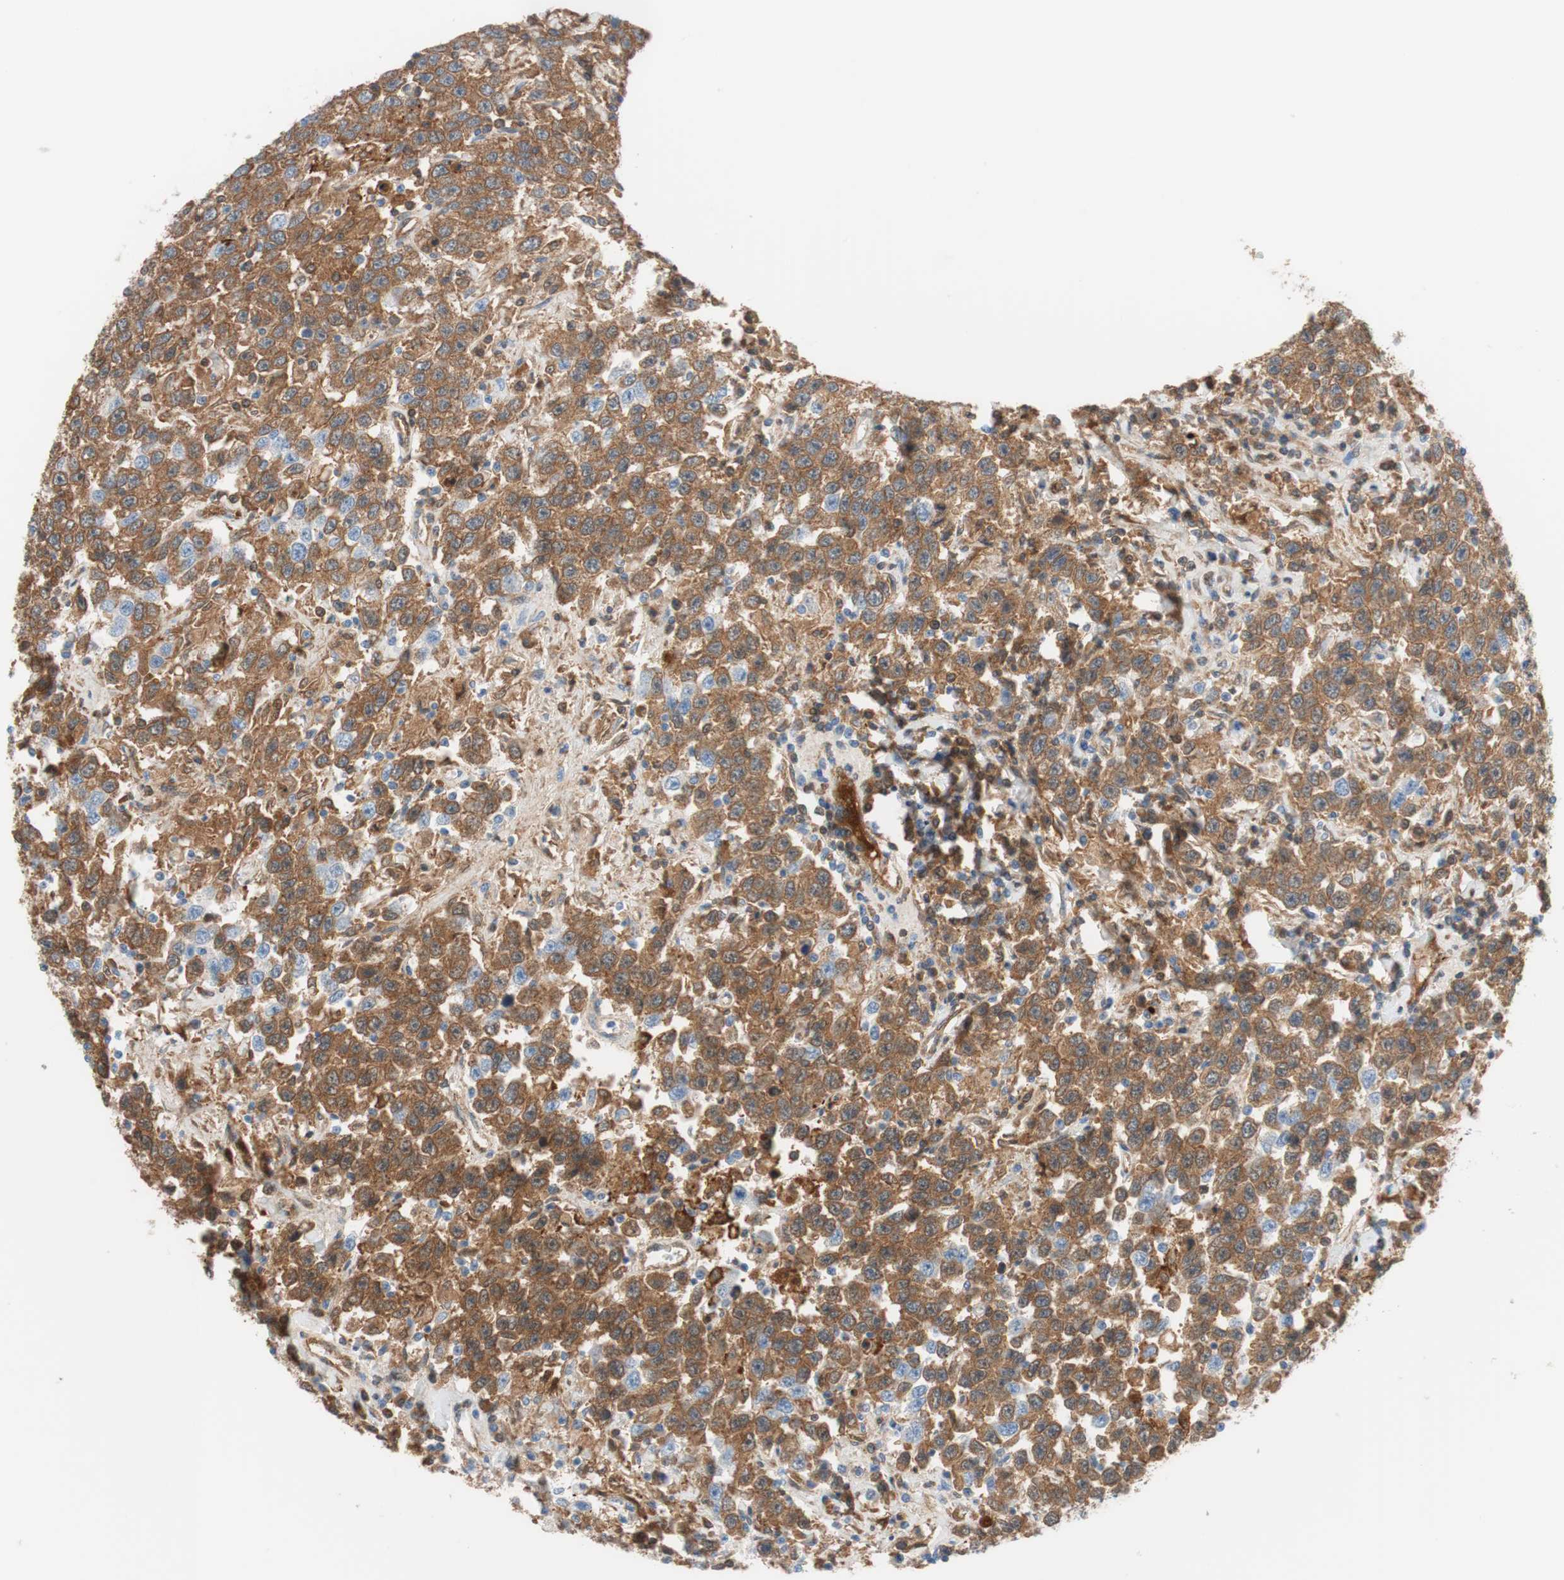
{"staining": {"intensity": "moderate", "quantity": ">75%", "location": "cytoplasmic/membranous"}, "tissue": "testis cancer", "cell_type": "Tumor cells", "image_type": "cancer", "snomed": [{"axis": "morphology", "description": "Seminoma, NOS"}, {"axis": "topography", "description": "Testis"}], "caption": "There is medium levels of moderate cytoplasmic/membranous expression in tumor cells of testis cancer (seminoma), as demonstrated by immunohistochemical staining (brown color).", "gene": "RBP4", "patient": {"sex": "male", "age": 41}}